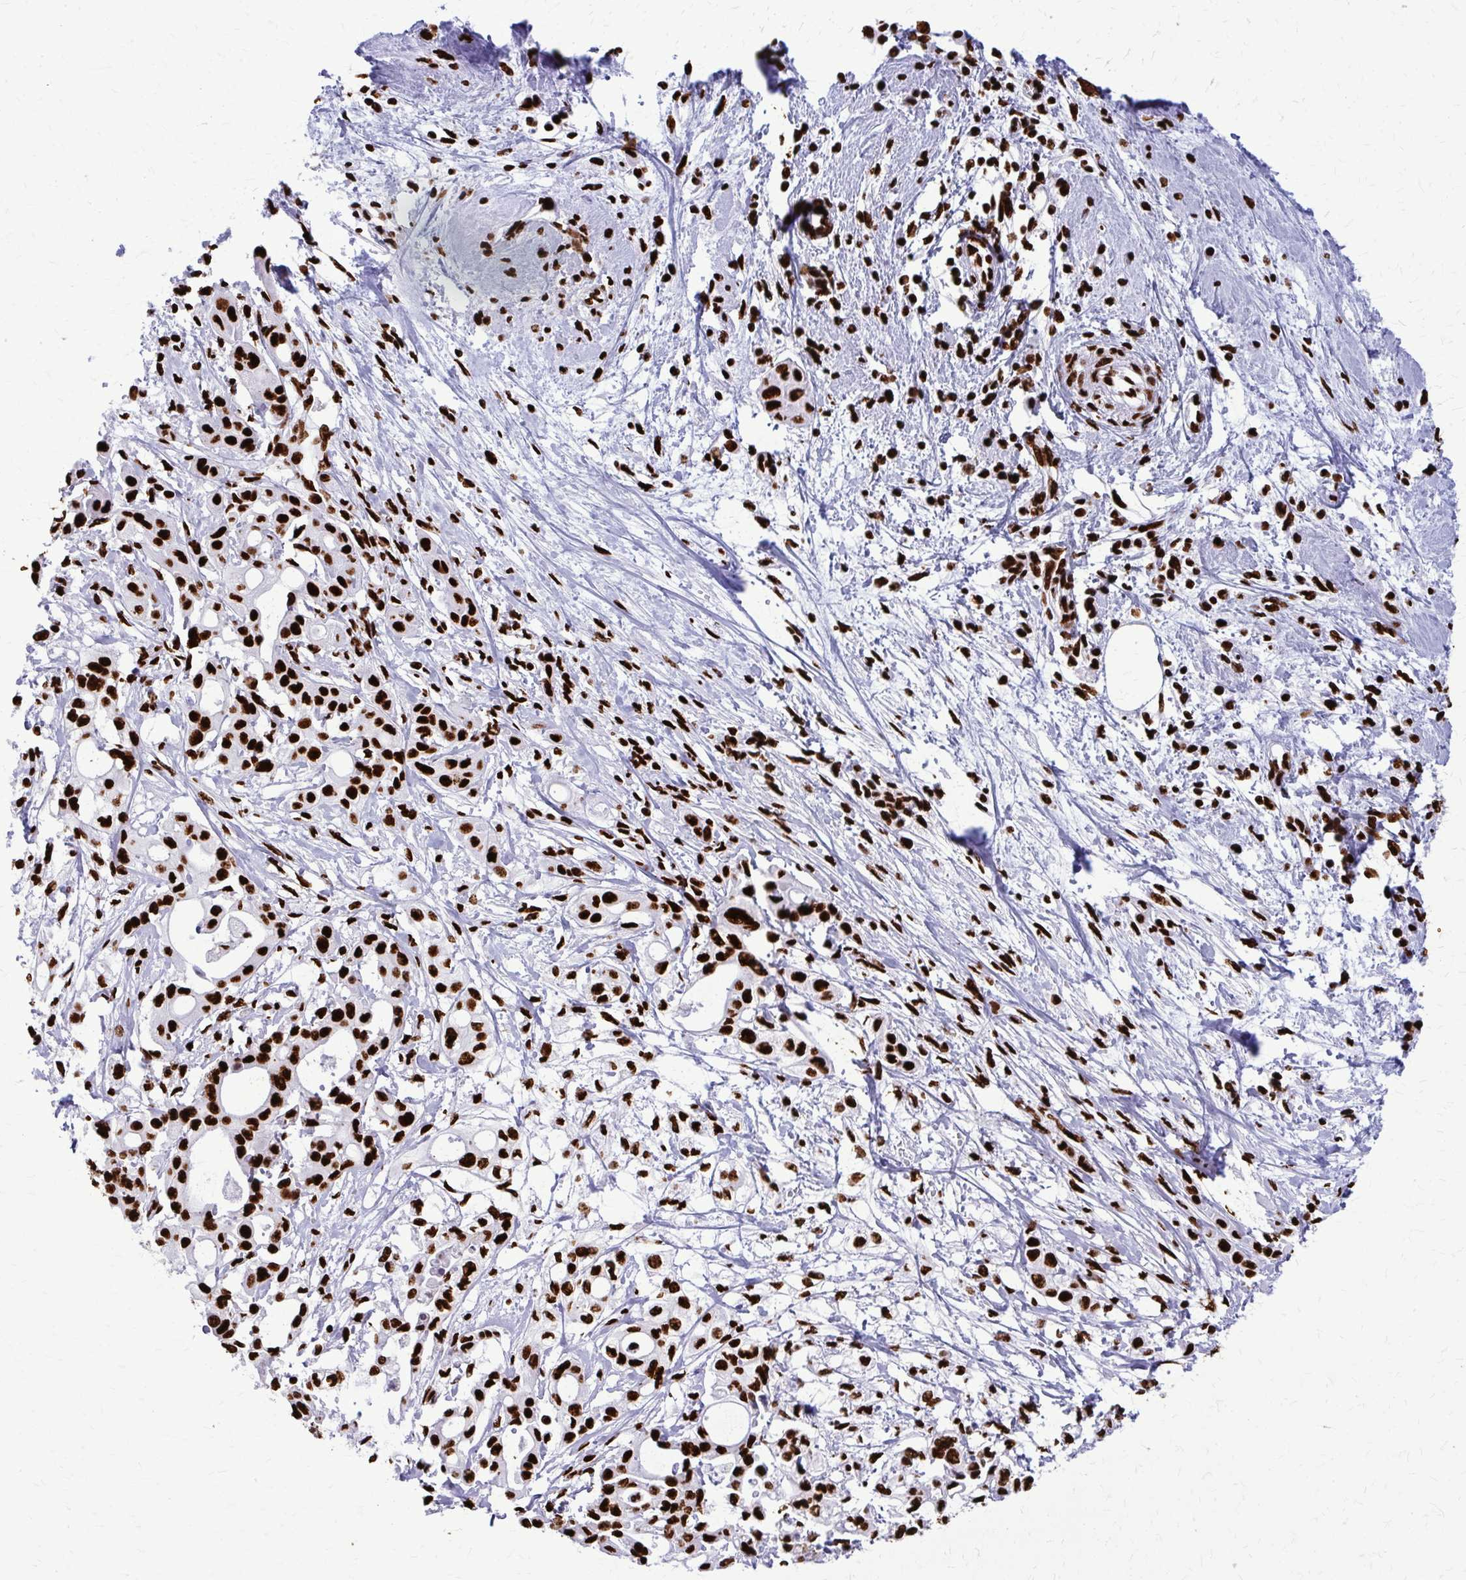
{"staining": {"intensity": "strong", "quantity": ">75%", "location": "nuclear"}, "tissue": "pancreatic cancer", "cell_type": "Tumor cells", "image_type": "cancer", "snomed": [{"axis": "morphology", "description": "Adenocarcinoma, NOS"}, {"axis": "topography", "description": "Pancreas"}], "caption": "High-magnification brightfield microscopy of adenocarcinoma (pancreatic) stained with DAB (3,3'-diaminobenzidine) (brown) and counterstained with hematoxylin (blue). tumor cells exhibit strong nuclear expression is identified in approximately>75% of cells.", "gene": "SFPQ", "patient": {"sex": "female", "age": 68}}